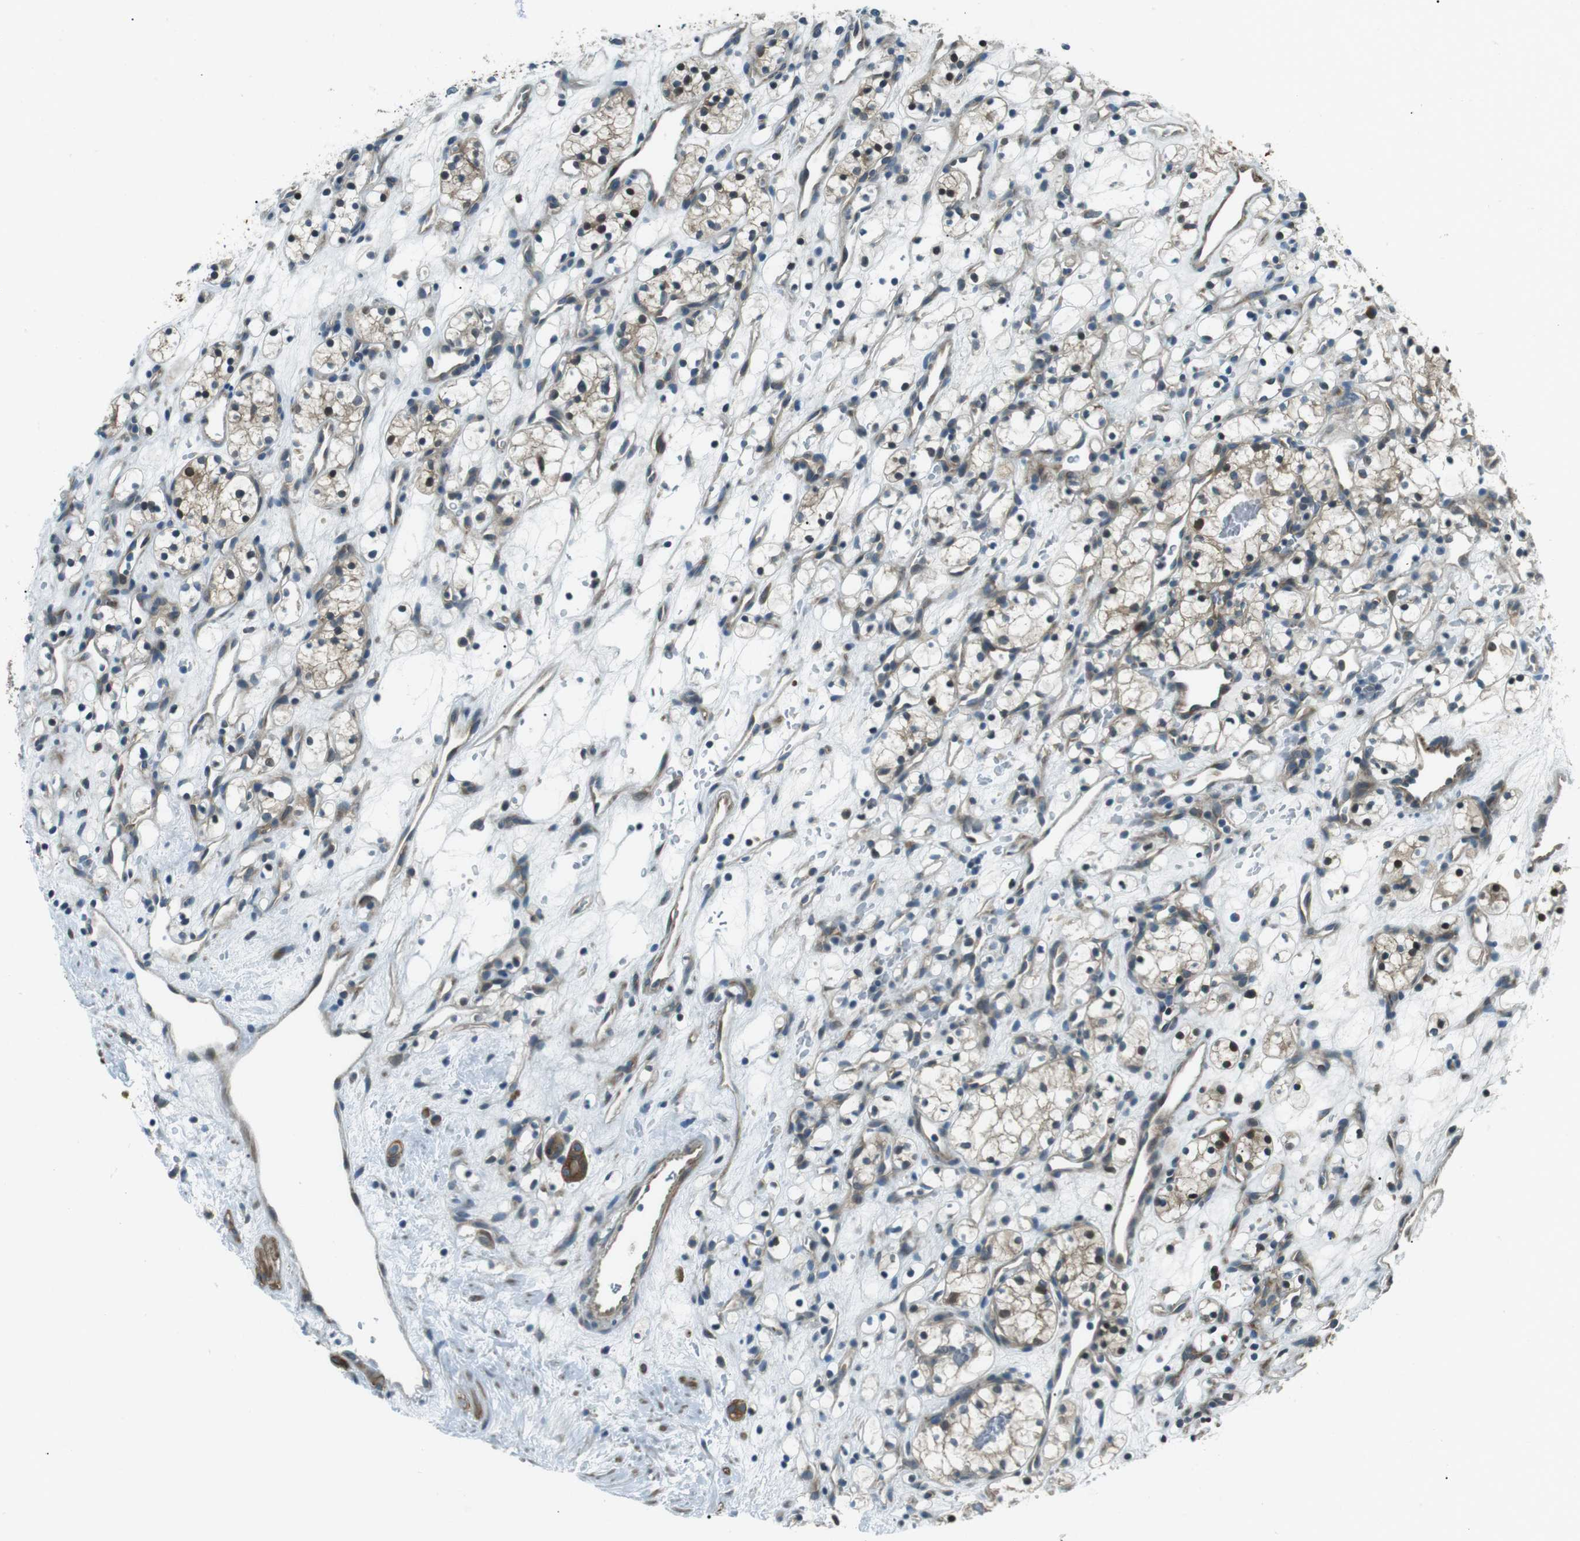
{"staining": {"intensity": "moderate", "quantity": "<25%", "location": "cytoplasmic/membranous,nuclear"}, "tissue": "renal cancer", "cell_type": "Tumor cells", "image_type": "cancer", "snomed": [{"axis": "morphology", "description": "Adenocarcinoma, NOS"}, {"axis": "topography", "description": "Kidney"}], "caption": "About <25% of tumor cells in renal adenocarcinoma show moderate cytoplasmic/membranous and nuclear protein expression as visualized by brown immunohistochemical staining.", "gene": "TMEM74", "patient": {"sex": "female", "age": 60}}